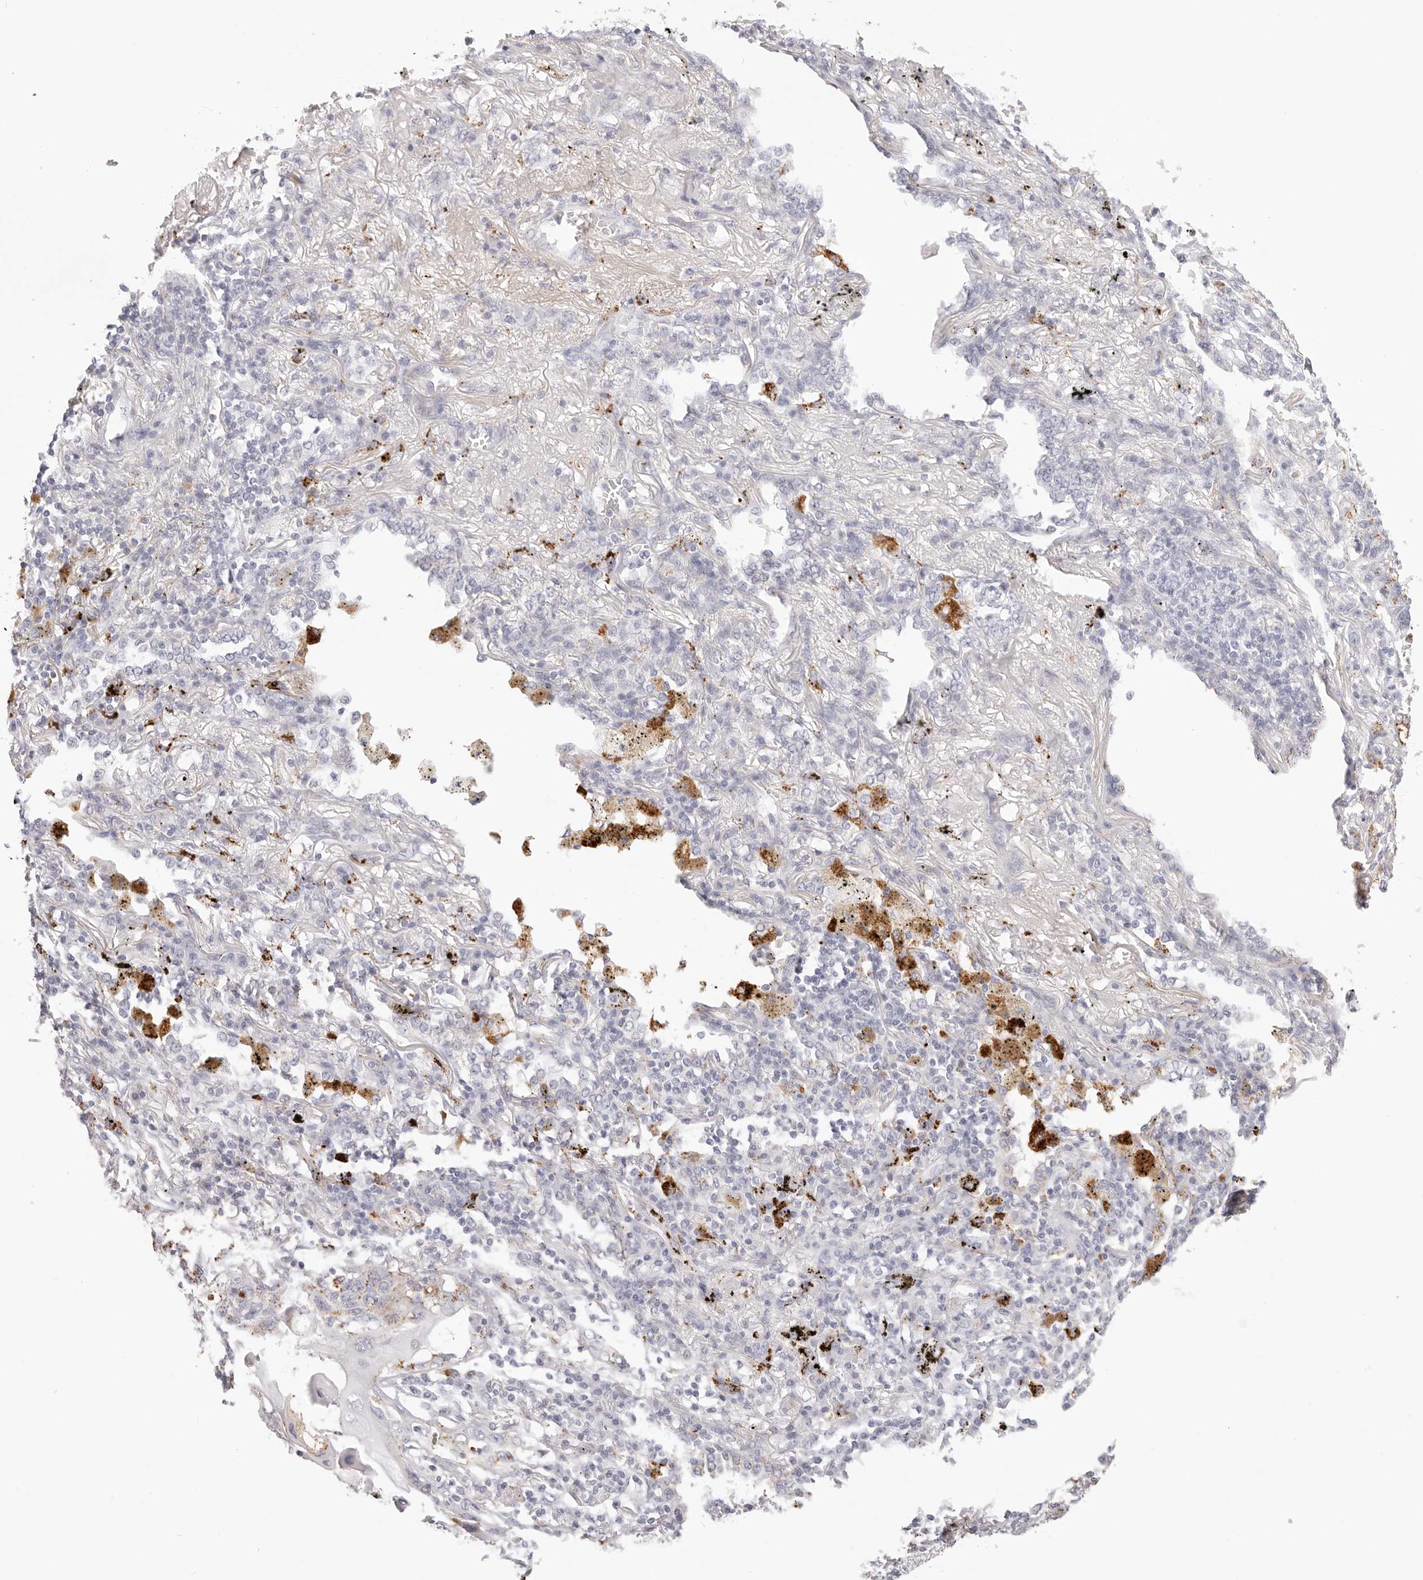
{"staining": {"intensity": "weak", "quantity": "<25%", "location": "cytoplasmic/membranous"}, "tissue": "lung cancer", "cell_type": "Tumor cells", "image_type": "cancer", "snomed": [{"axis": "morphology", "description": "Squamous cell carcinoma, NOS"}, {"axis": "topography", "description": "Lung"}], "caption": "Histopathology image shows no protein positivity in tumor cells of squamous cell carcinoma (lung) tissue.", "gene": "STKLD1", "patient": {"sex": "female", "age": 63}}